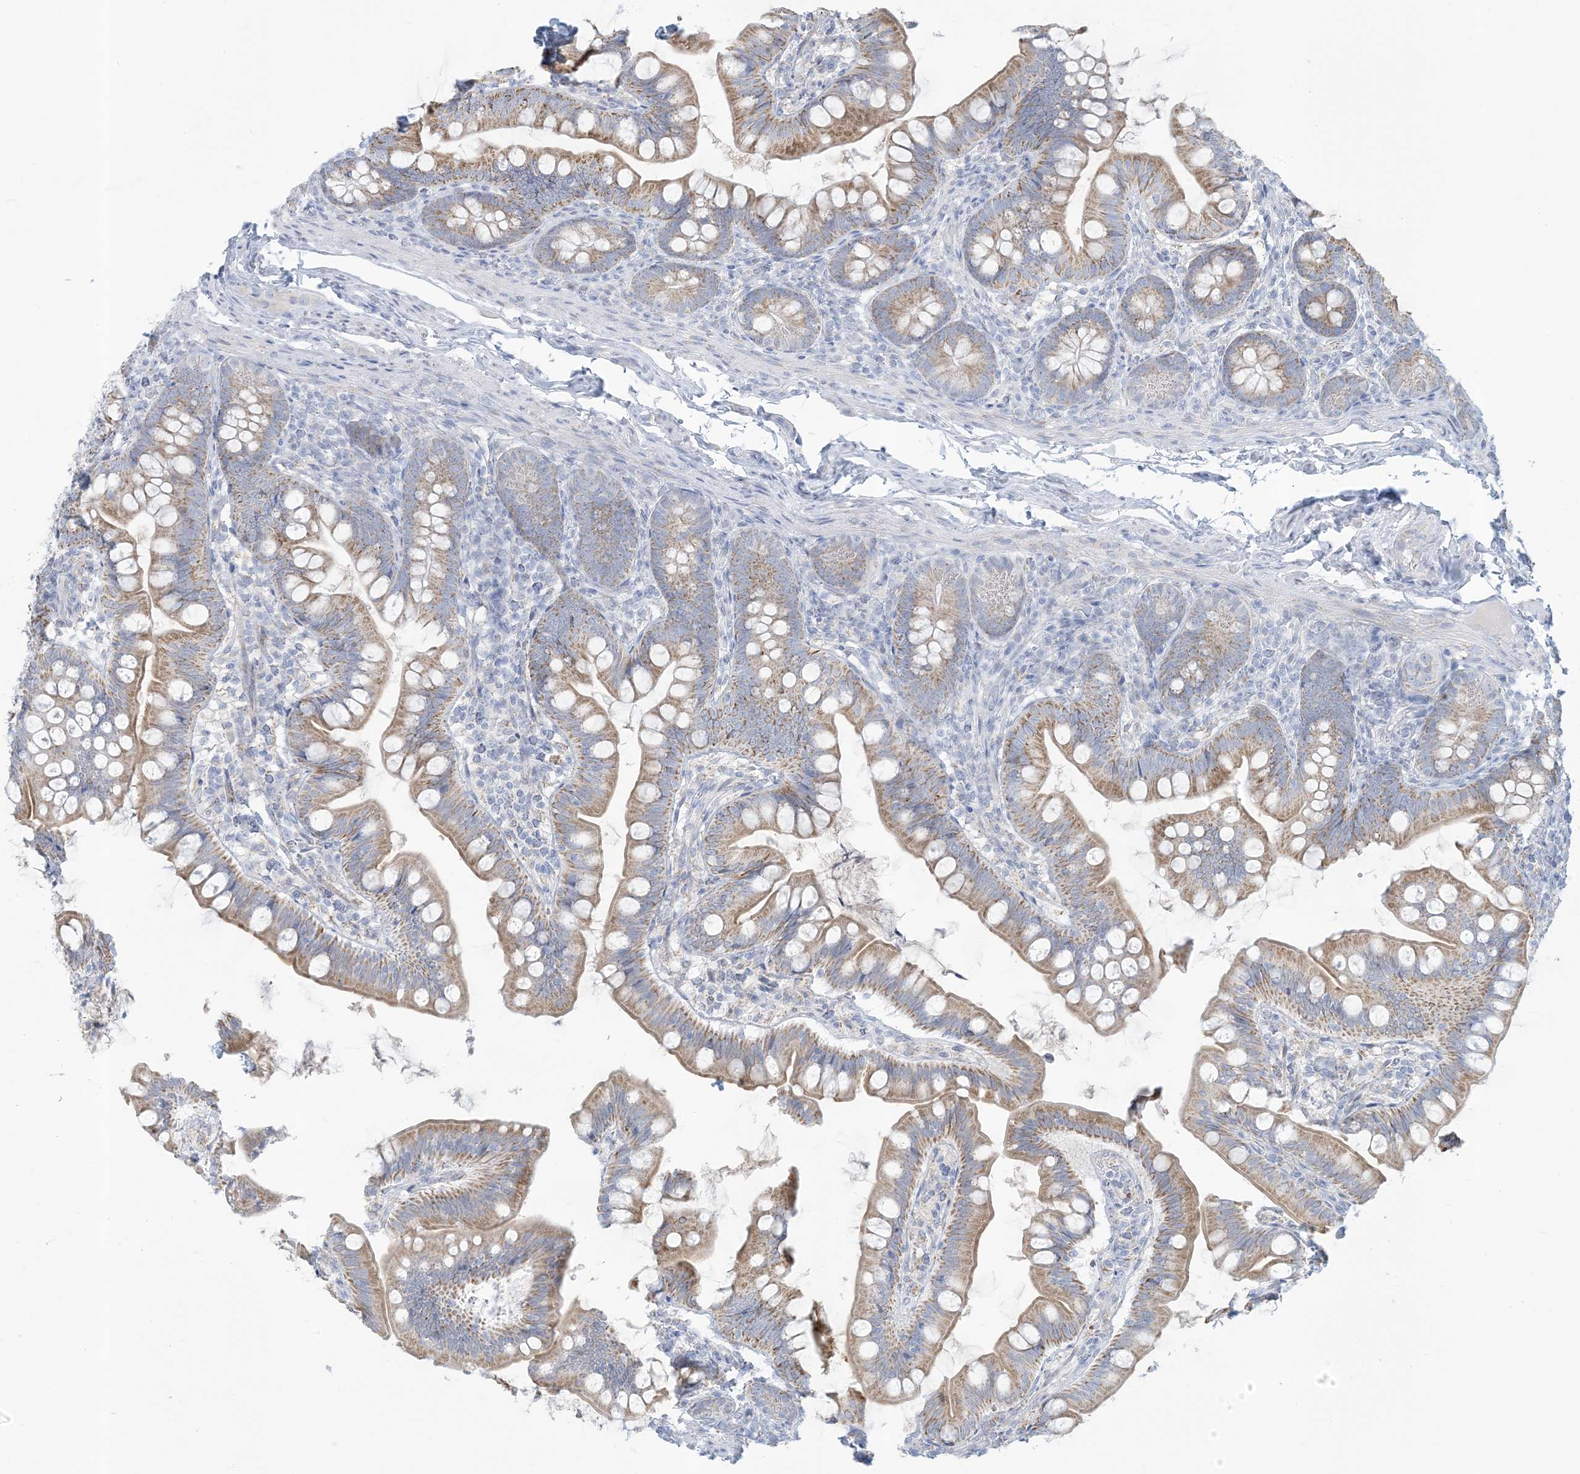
{"staining": {"intensity": "weak", "quantity": ">75%", "location": "cytoplasmic/membranous"}, "tissue": "small intestine", "cell_type": "Glandular cells", "image_type": "normal", "snomed": [{"axis": "morphology", "description": "Normal tissue, NOS"}, {"axis": "topography", "description": "Small intestine"}], "caption": "Immunohistochemical staining of benign human small intestine demonstrates >75% levels of weak cytoplasmic/membranous protein positivity in approximately >75% of glandular cells. The staining was performed using DAB, with brown indicating positive protein expression. Nuclei are stained blue with hematoxylin.", "gene": "ZDHHC4", "patient": {"sex": "male", "age": 7}}